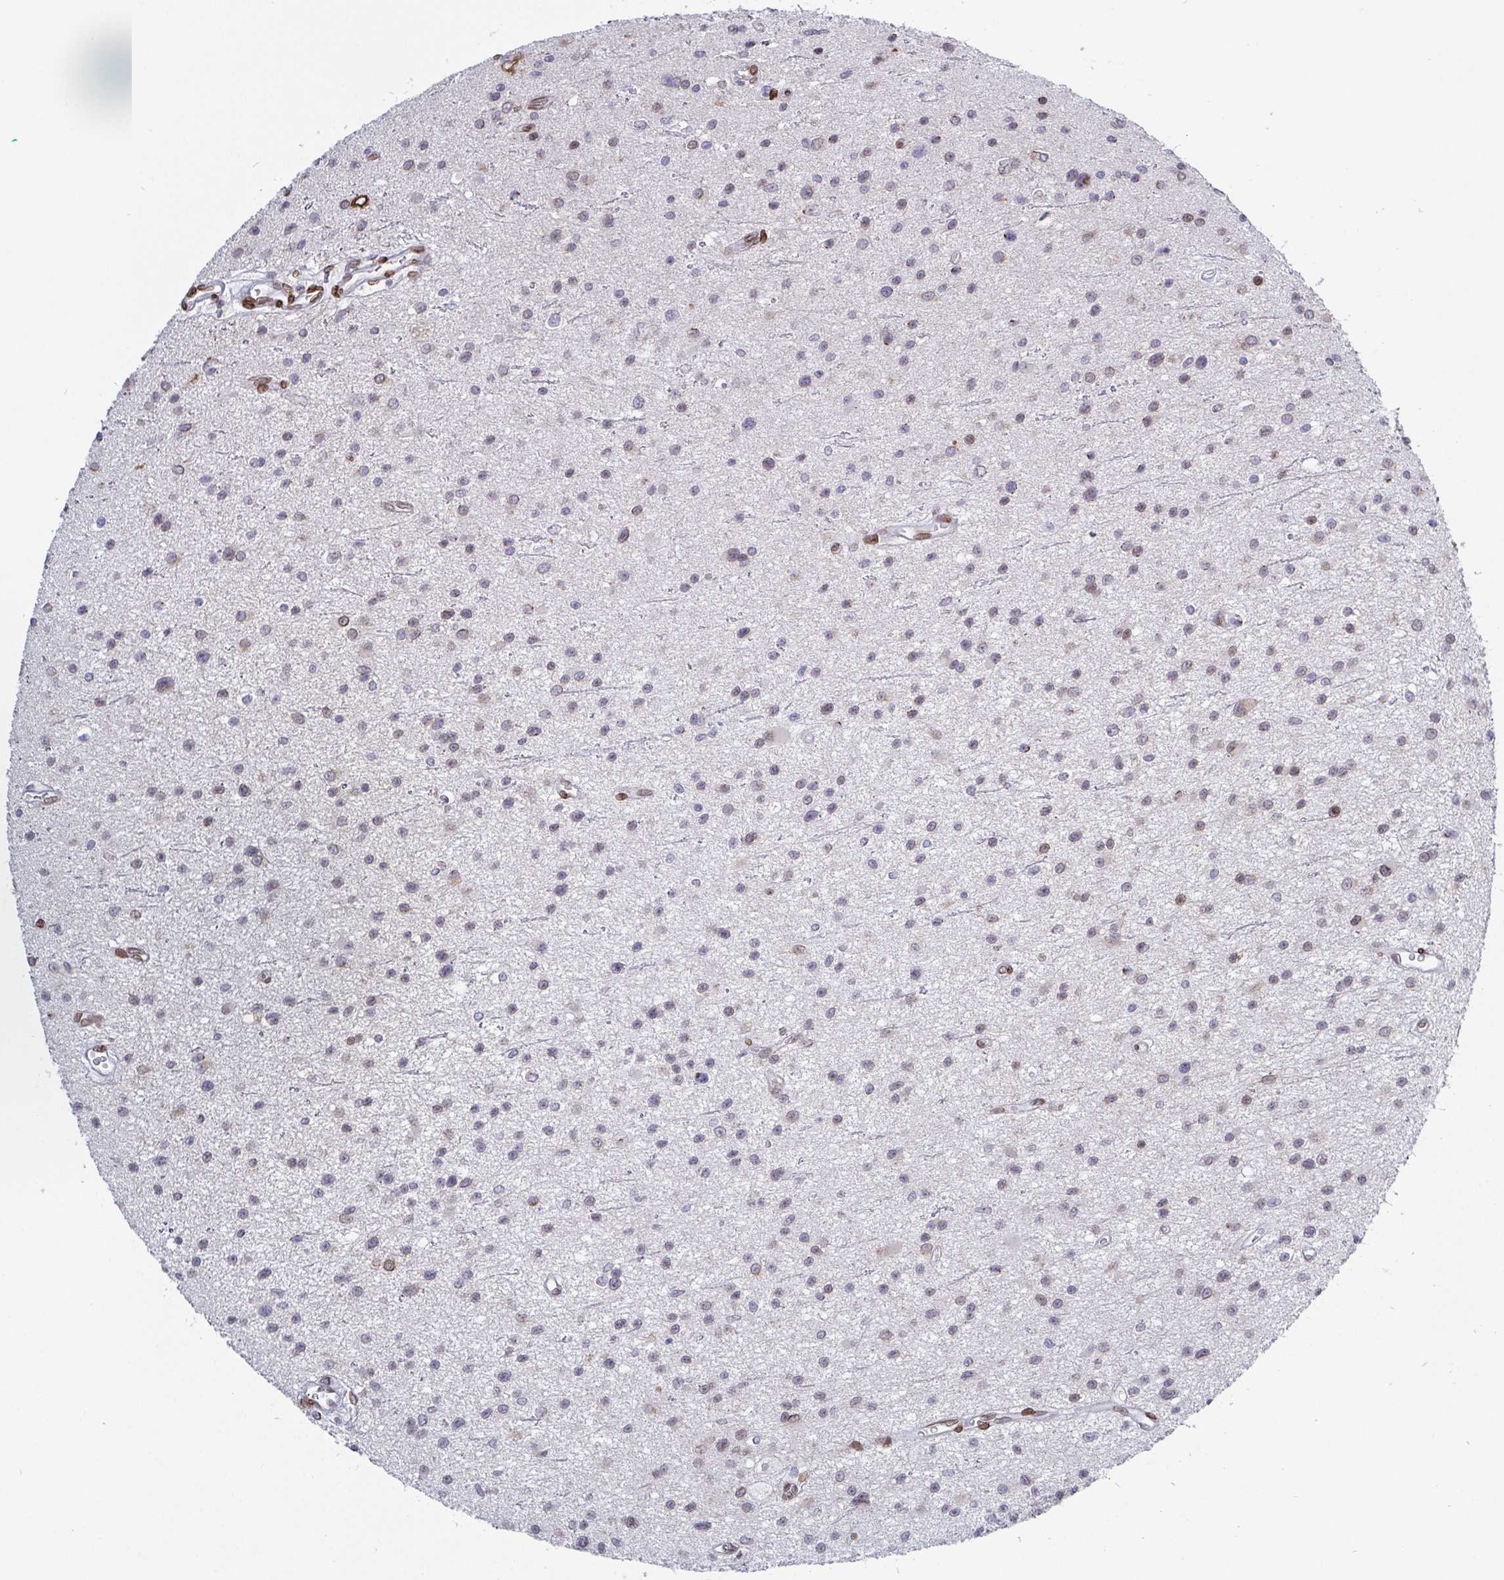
{"staining": {"intensity": "weak", "quantity": "<25%", "location": "nuclear"}, "tissue": "glioma", "cell_type": "Tumor cells", "image_type": "cancer", "snomed": [{"axis": "morphology", "description": "Glioma, malignant, Low grade"}, {"axis": "topography", "description": "Brain"}], "caption": "Tumor cells are negative for brown protein staining in low-grade glioma (malignant).", "gene": "EMD", "patient": {"sex": "male", "age": 43}}